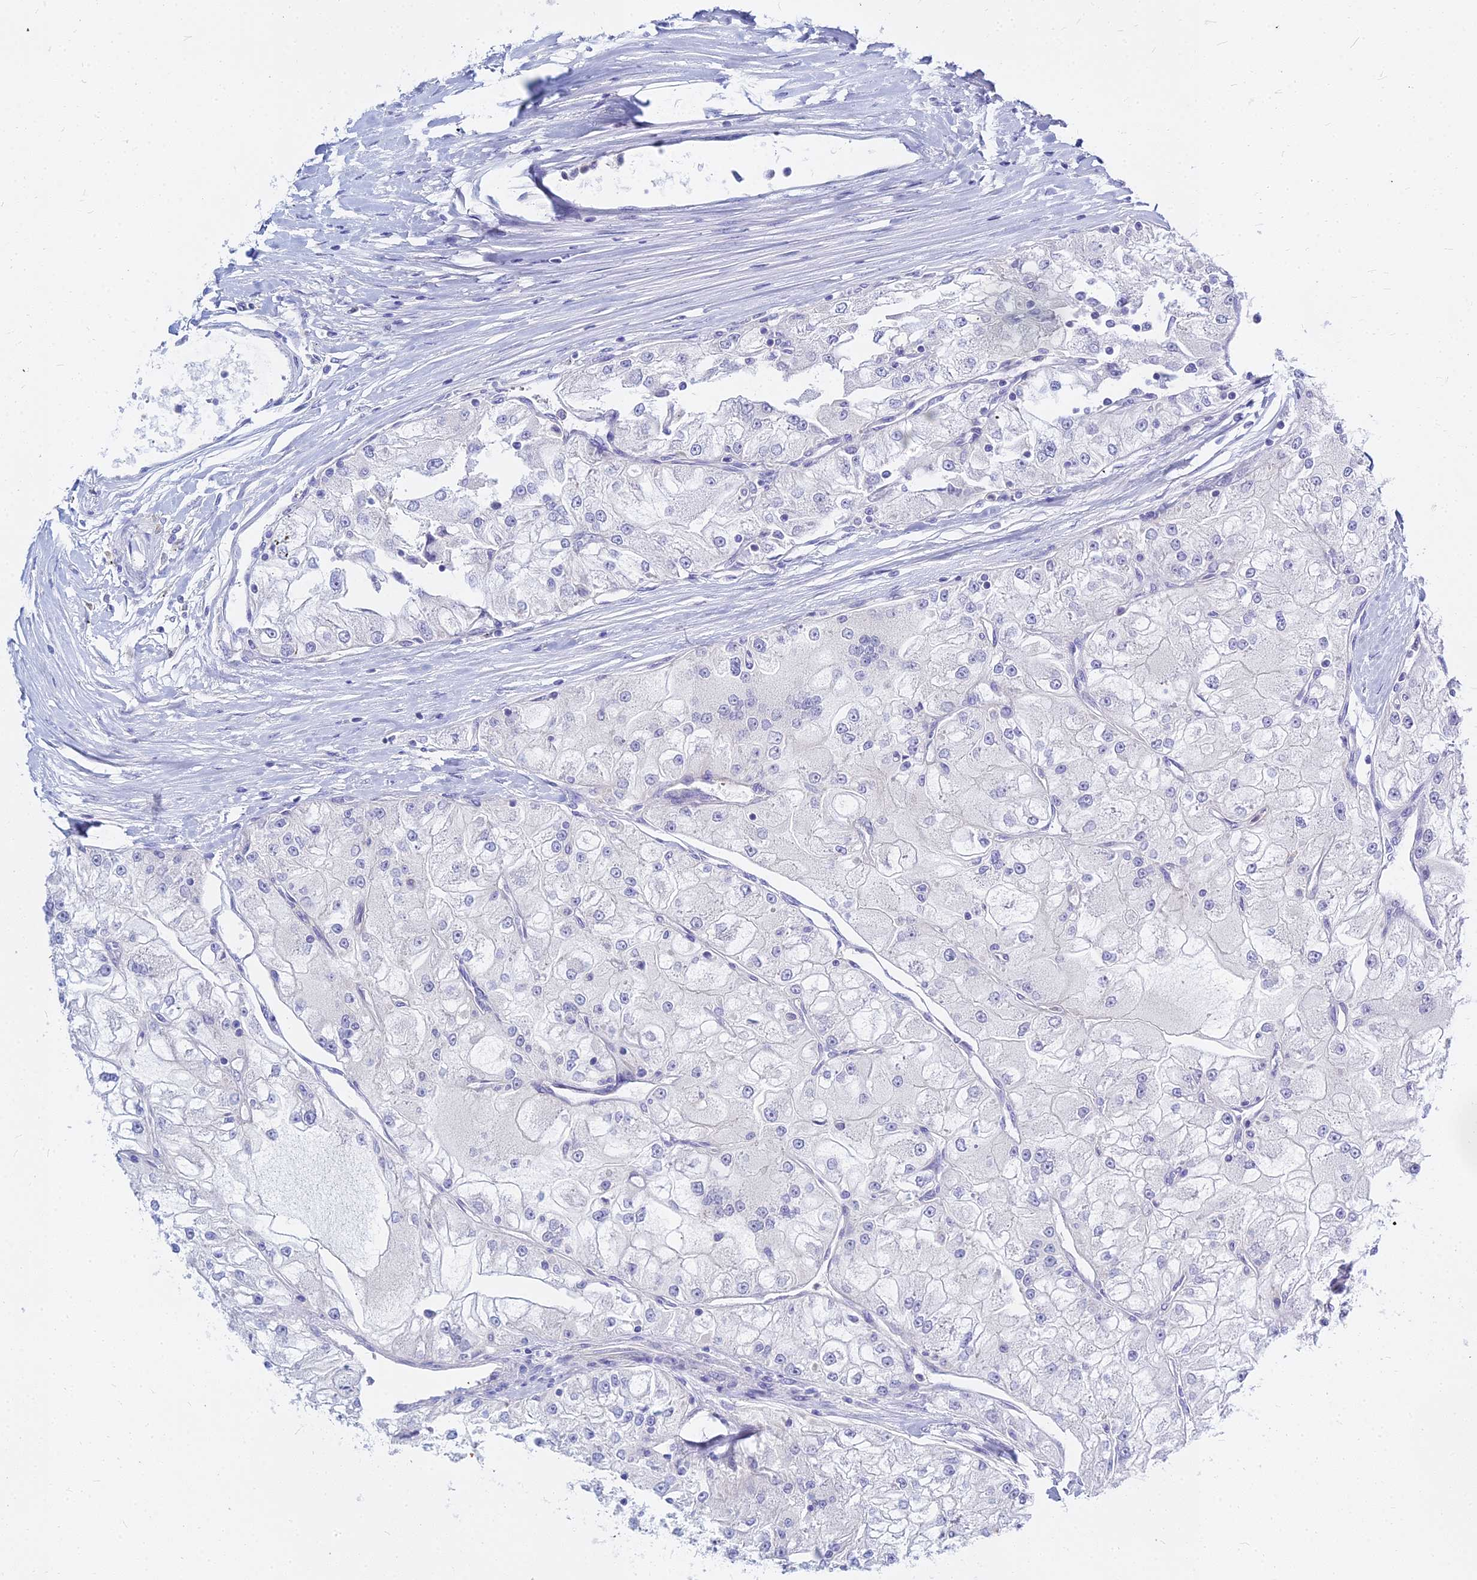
{"staining": {"intensity": "negative", "quantity": "none", "location": "none"}, "tissue": "renal cancer", "cell_type": "Tumor cells", "image_type": "cancer", "snomed": [{"axis": "morphology", "description": "Adenocarcinoma, NOS"}, {"axis": "topography", "description": "Kidney"}], "caption": "This is an immunohistochemistry (IHC) histopathology image of adenocarcinoma (renal). There is no expression in tumor cells.", "gene": "ZNF552", "patient": {"sex": "female", "age": 72}}